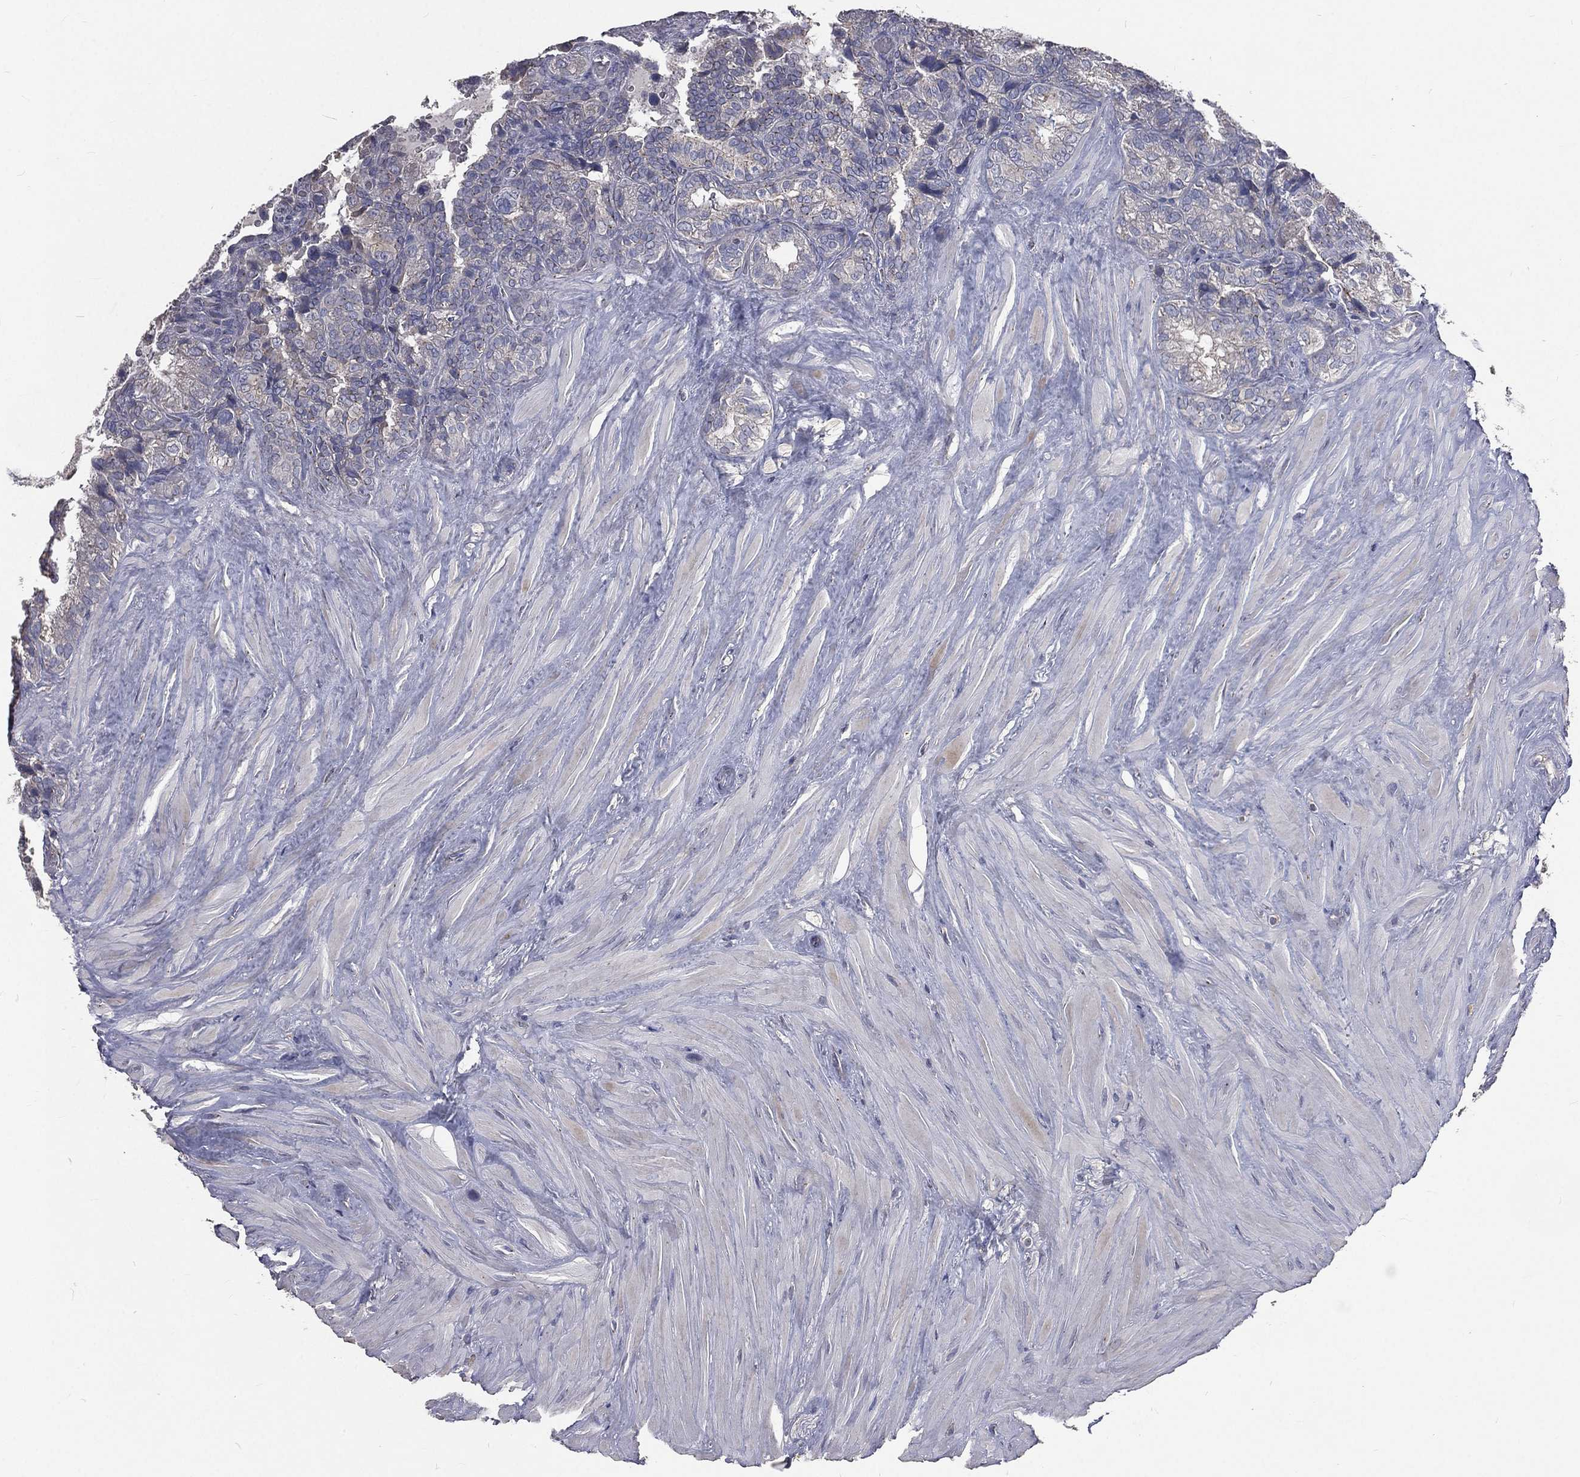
{"staining": {"intensity": "negative", "quantity": "none", "location": "none"}, "tissue": "prostate cancer", "cell_type": "Tumor cells", "image_type": "cancer", "snomed": [{"axis": "morphology", "description": "Adenocarcinoma, NOS"}, {"axis": "topography", "description": "Prostate and seminal vesicle, NOS"}], "caption": "High magnification brightfield microscopy of prostate adenocarcinoma stained with DAB (3,3'-diaminobenzidine) (brown) and counterstained with hematoxylin (blue): tumor cells show no significant expression.", "gene": "CROCC", "patient": {"sex": "male", "age": 62}}